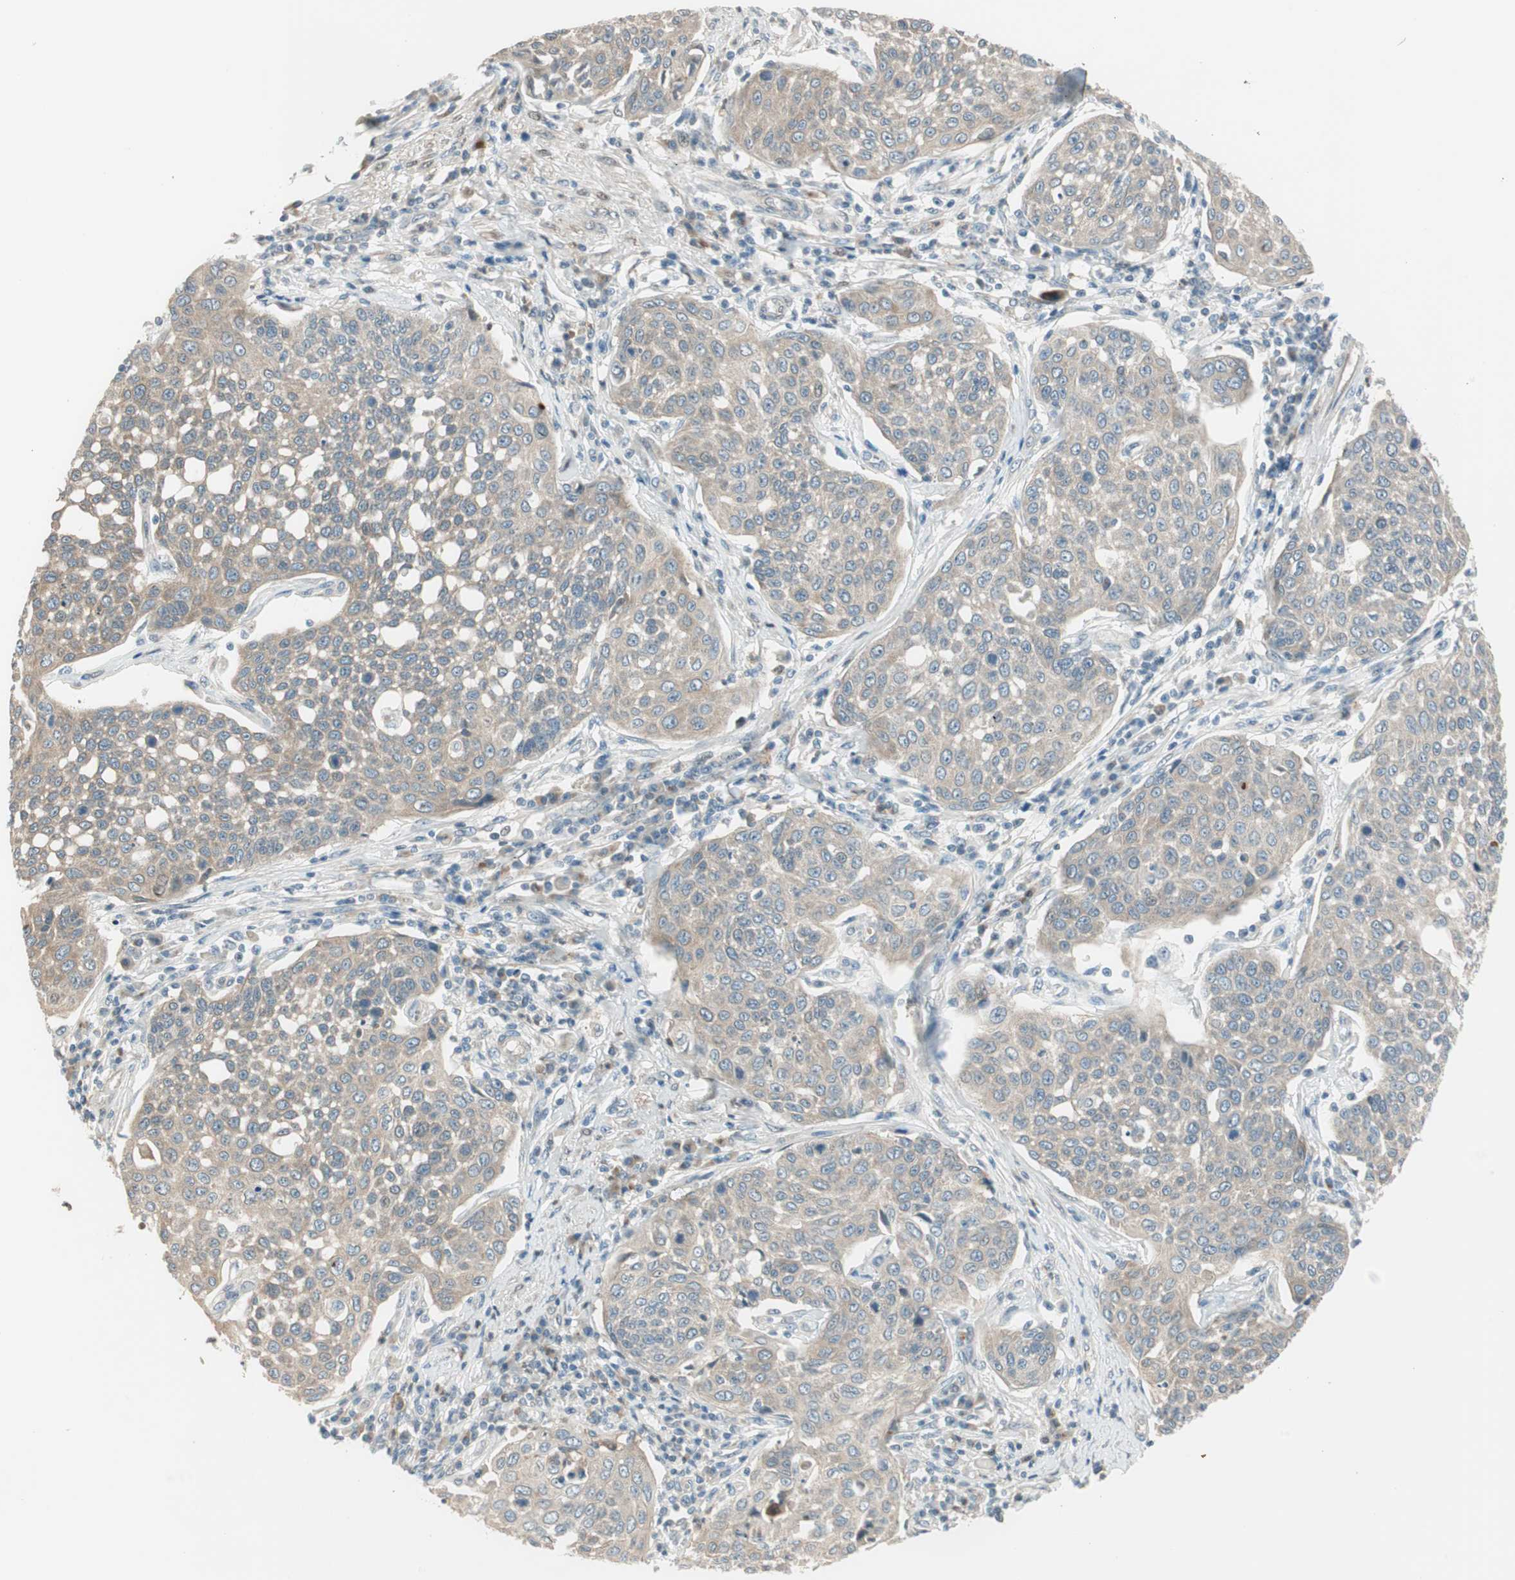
{"staining": {"intensity": "weak", "quantity": ">75%", "location": "cytoplasmic/membranous"}, "tissue": "cervical cancer", "cell_type": "Tumor cells", "image_type": "cancer", "snomed": [{"axis": "morphology", "description": "Squamous cell carcinoma, NOS"}, {"axis": "topography", "description": "Cervix"}], "caption": "A histopathology image of human cervical squamous cell carcinoma stained for a protein exhibits weak cytoplasmic/membranous brown staining in tumor cells. The staining was performed using DAB, with brown indicating positive protein expression. Nuclei are stained blue with hematoxylin.", "gene": "CGRRF1", "patient": {"sex": "female", "age": 34}}